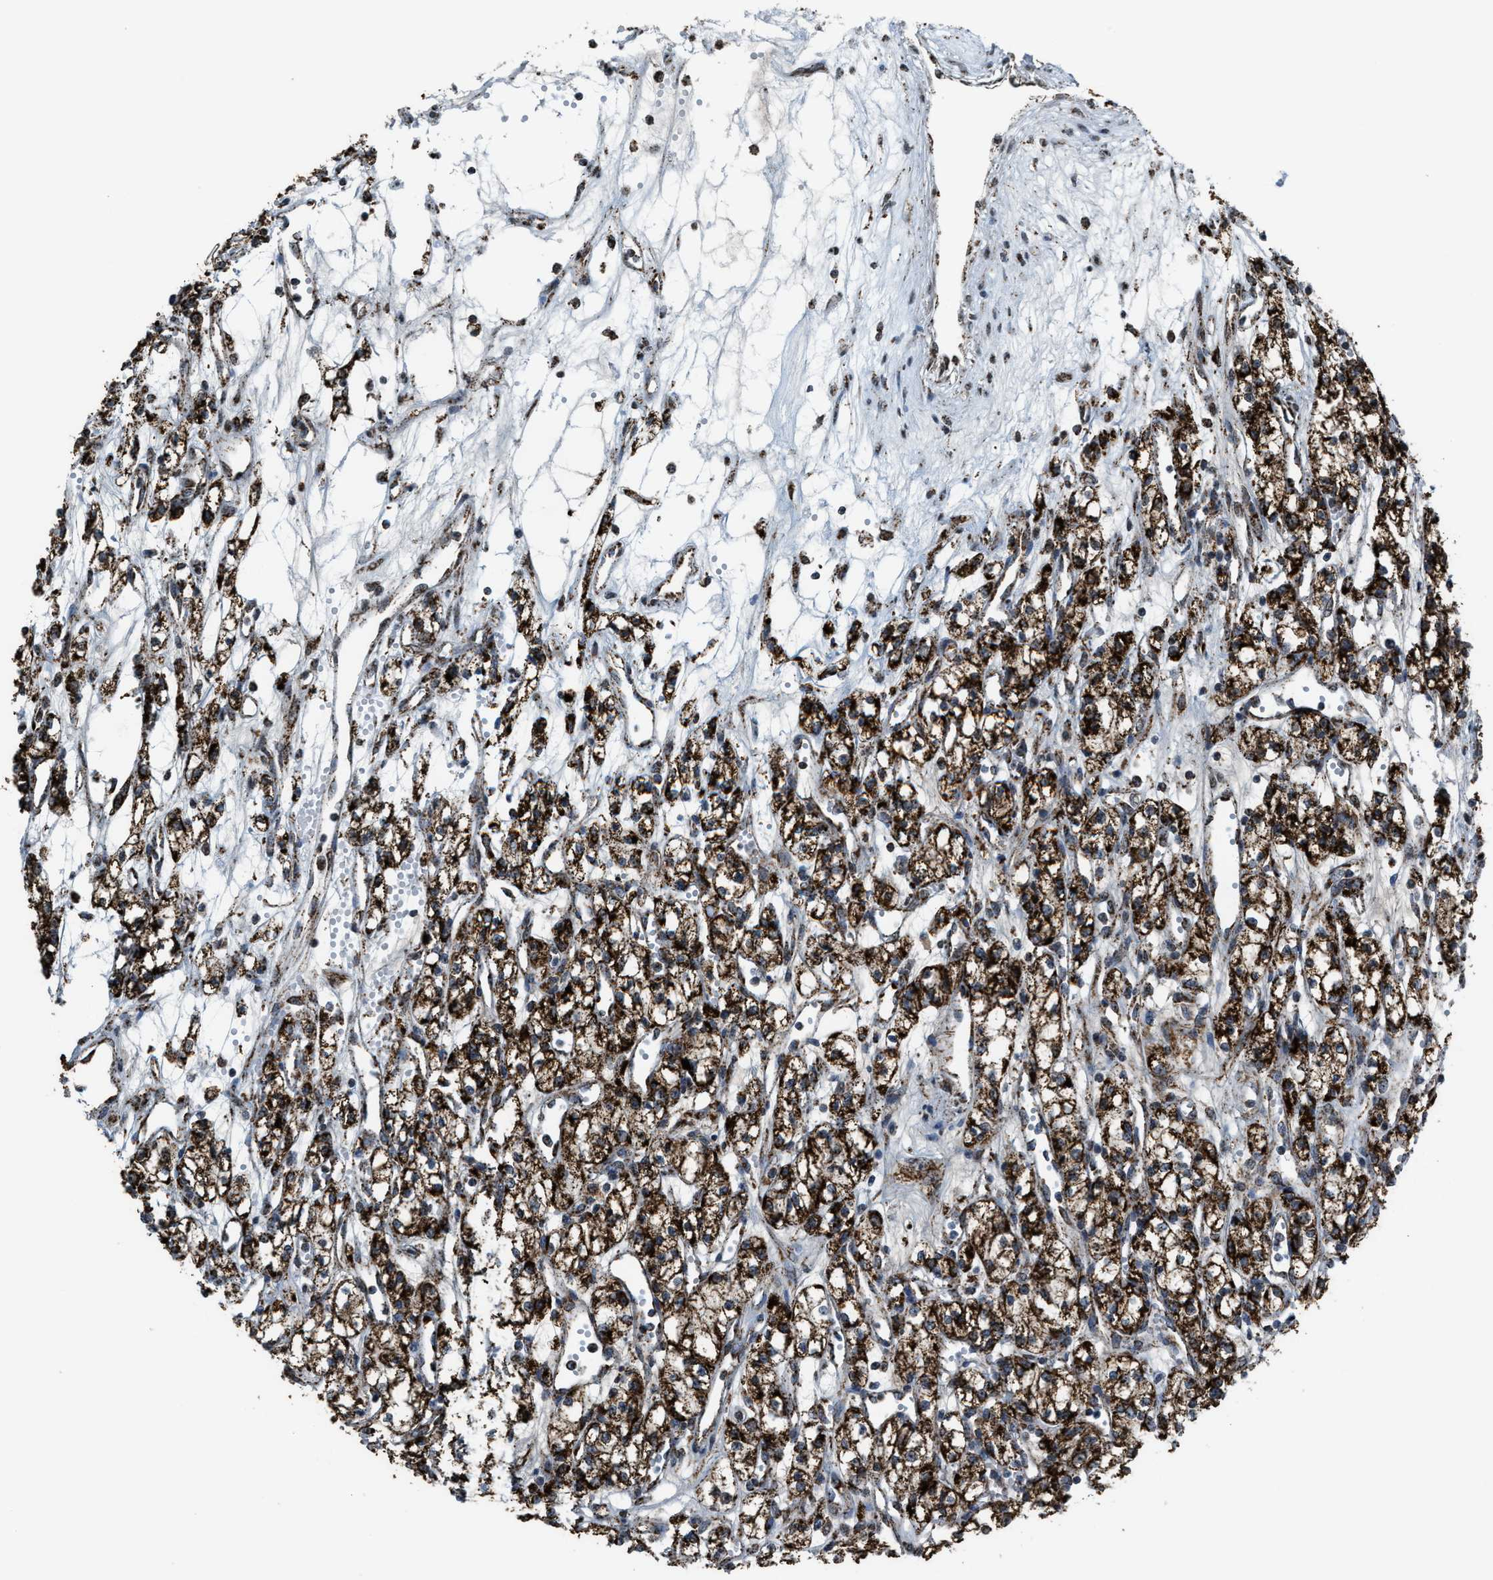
{"staining": {"intensity": "strong", "quantity": ">75%", "location": "cytoplasmic/membranous"}, "tissue": "renal cancer", "cell_type": "Tumor cells", "image_type": "cancer", "snomed": [{"axis": "morphology", "description": "Adenocarcinoma, NOS"}, {"axis": "topography", "description": "Kidney"}], "caption": "Adenocarcinoma (renal) stained with IHC reveals strong cytoplasmic/membranous staining in approximately >75% of tumor cells.", "gene": "HIBADH", "patient": {"sex": "male", "age": 59}}